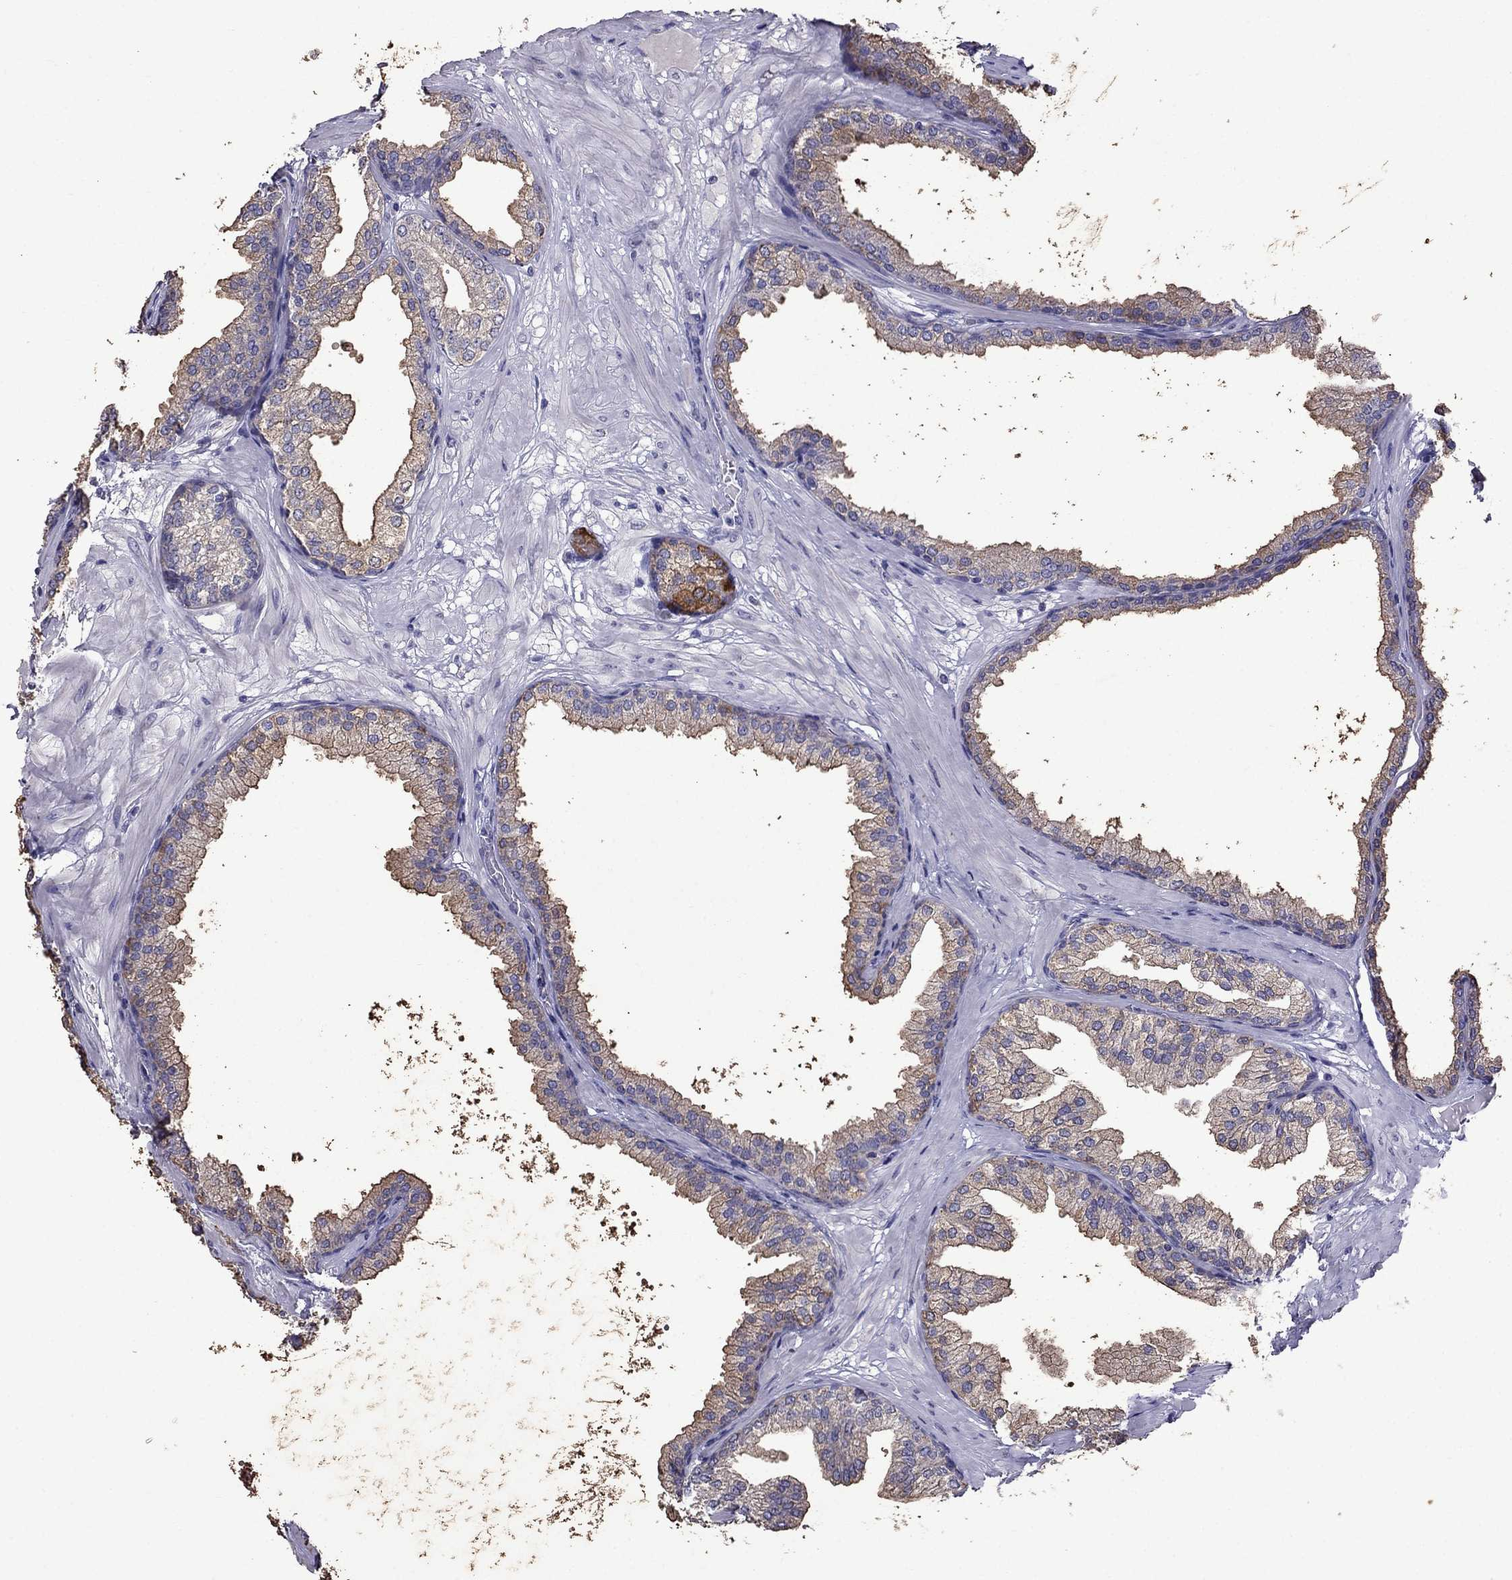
{"staining": {"intensity": "weak", "quantity": "25%-75%", "location": "cytoplasmic/membranous"}, "tissue": "prostate", "cell_type": "Glandular cells", "image_type": "normal", "snomed": [{"axis": "morphology", "description": "Normal tissue, NOS"}, {"axis": "topography", "description": "Prostate"}], "caption": "Immunohistochemical staining of unremarkable human prostate demonstrates low levels of weak cytoplasmic/membranous positivity in about 25%-75% of glandular cells.", "gene": "AK5", "patient": {"sex": "male", "age": 37}}